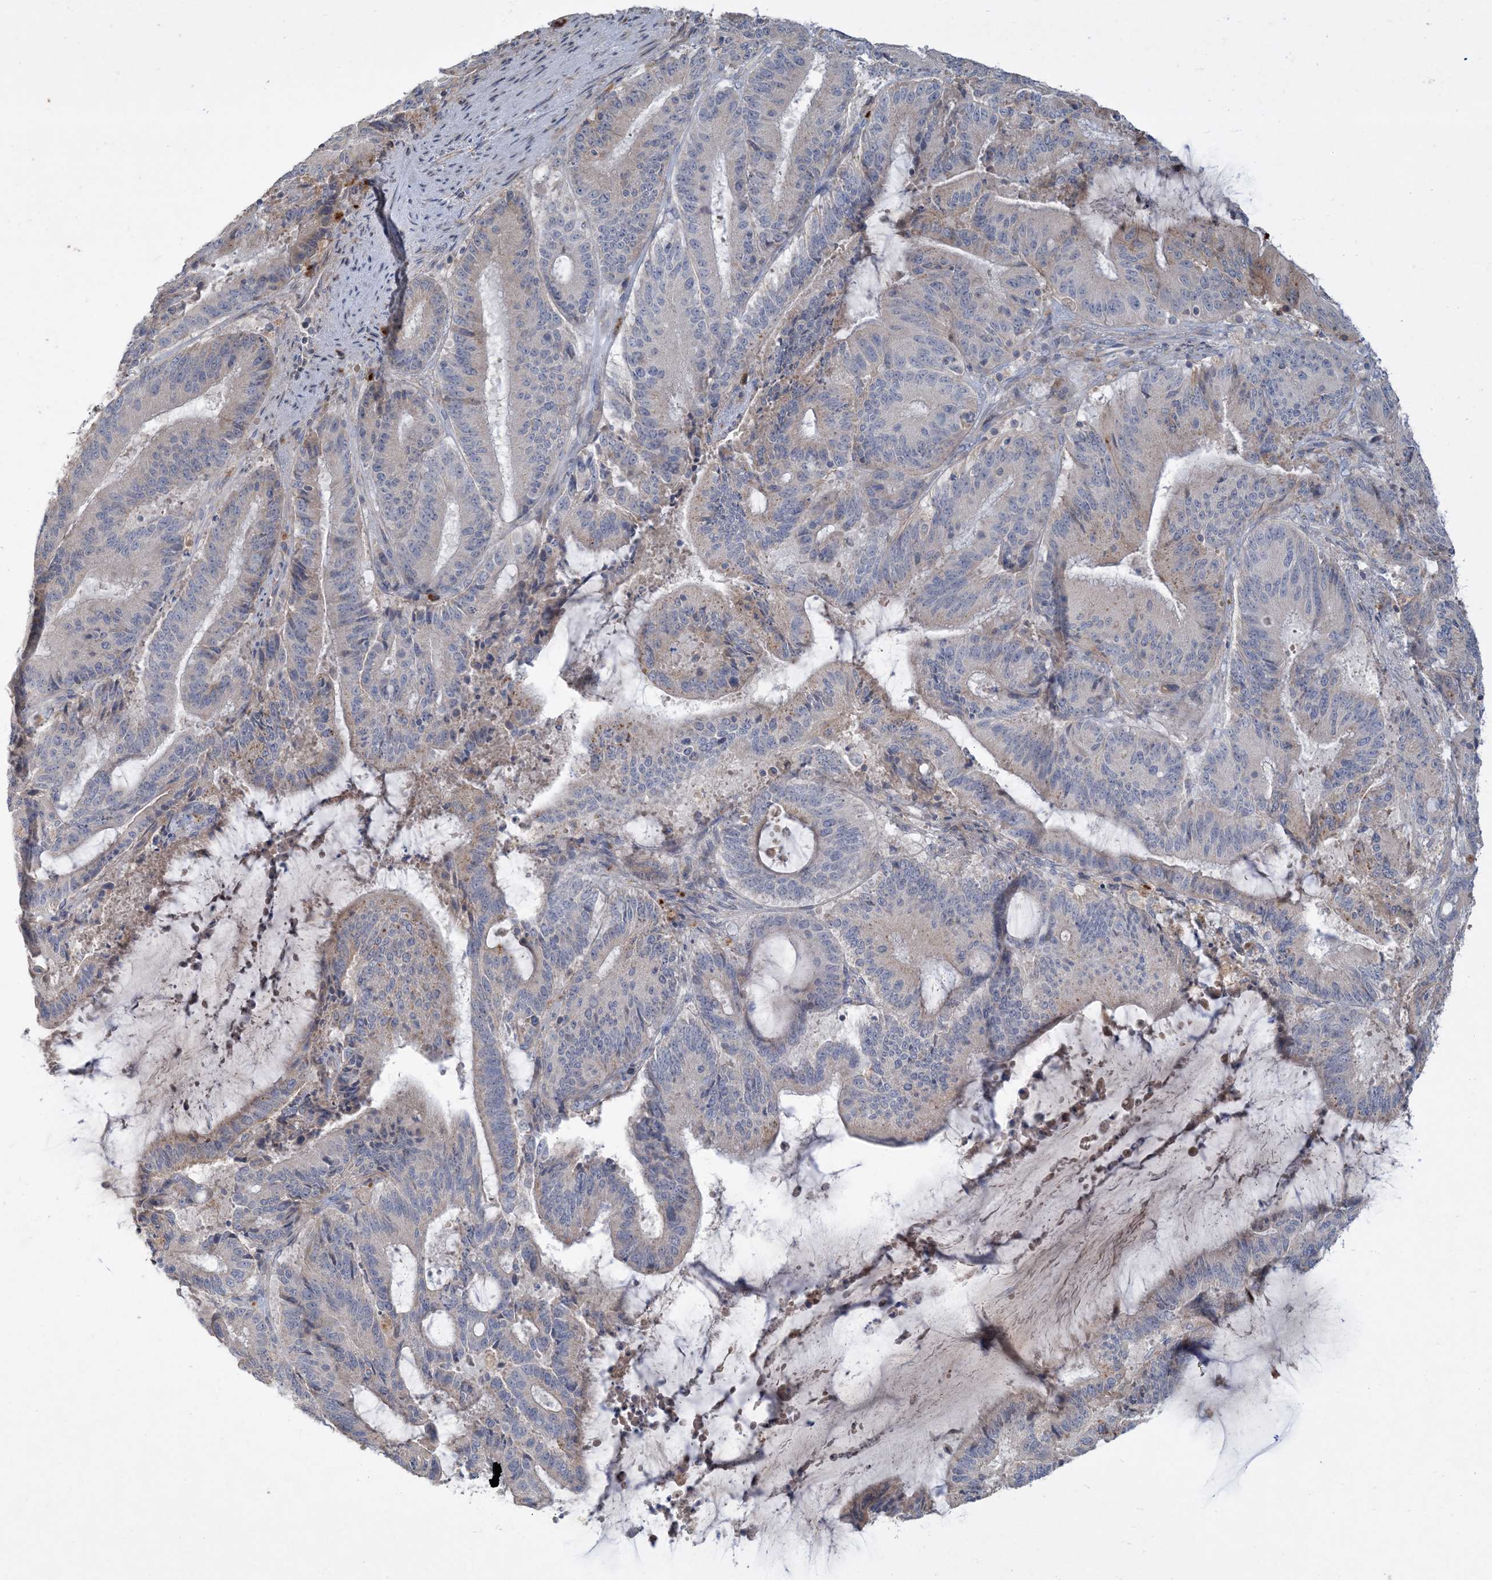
{"staining": {"intensity": "weak", "quantity": "<25%", "location": "cytoplasmic/membranous"}, "tissue": "liver cancer", "cell_type": "Tumor cells", "image_type": "cancer", "snomed": [{"axis": "morphology", "description": "Normal tissue, NOS"}, {"axis": "morphology", "description": "Cholangiocarcinoma"}, {"axis": "topography", "description": "Liver"}, {"axis": "topography", "description": "Peripheral nerve tissue"}], "caption": "High magnification brightfield microscopy of cholangiocarcinoma (liver) stained with DAB (brown) and counterstained with hematoxylin (blue): tumor cells show no significant expression.", "gene": "LTN1", "patient": {"sex": "female", "age": 73}}